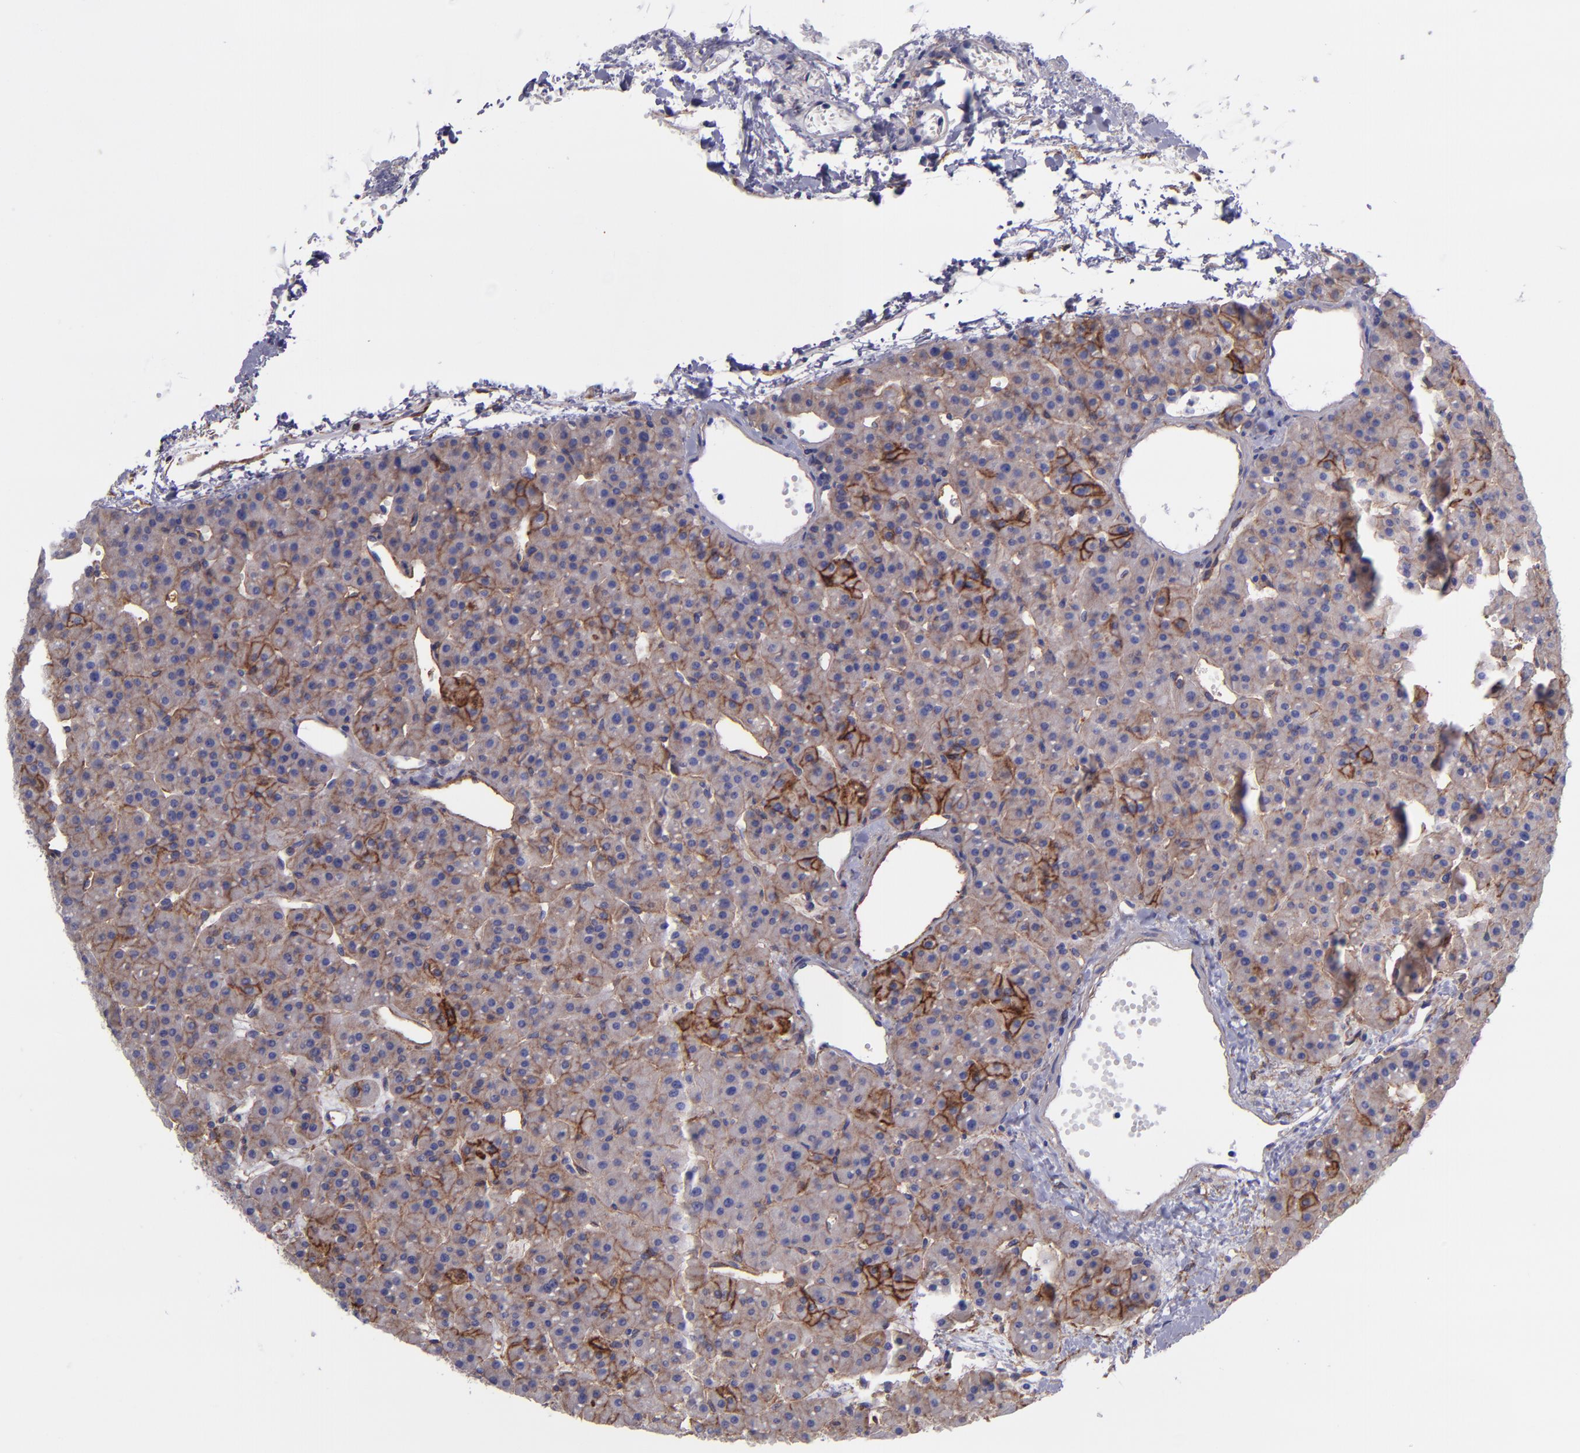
{"staining": {"intensity": "strong", "quantity": "25%-75%", "location": "cytoplasmic/membranous"}, "tissue": "parathyroid gland", "cell_type": "Glandular cells", "image_type": "normal", "snomed": [{"axis": "morphology", "description": "Normal tissue, NOS"}, {"axis": "topography", "description": "Parathyroid gland"}], "caption": "Immunohistochemical staining of normal human parathyroid gland exhibits strong cytoplasmic/membranous protein staining in approximately 25%-75% of glandular cells. (Stains: DAB (3,3'-diaminobenzidine) in brown, nuclei in blue, Microscopy: brightfield microscopy at high magnification).", "gene": "ITGAV", "patient": {"sex": "female", "age": 76}}